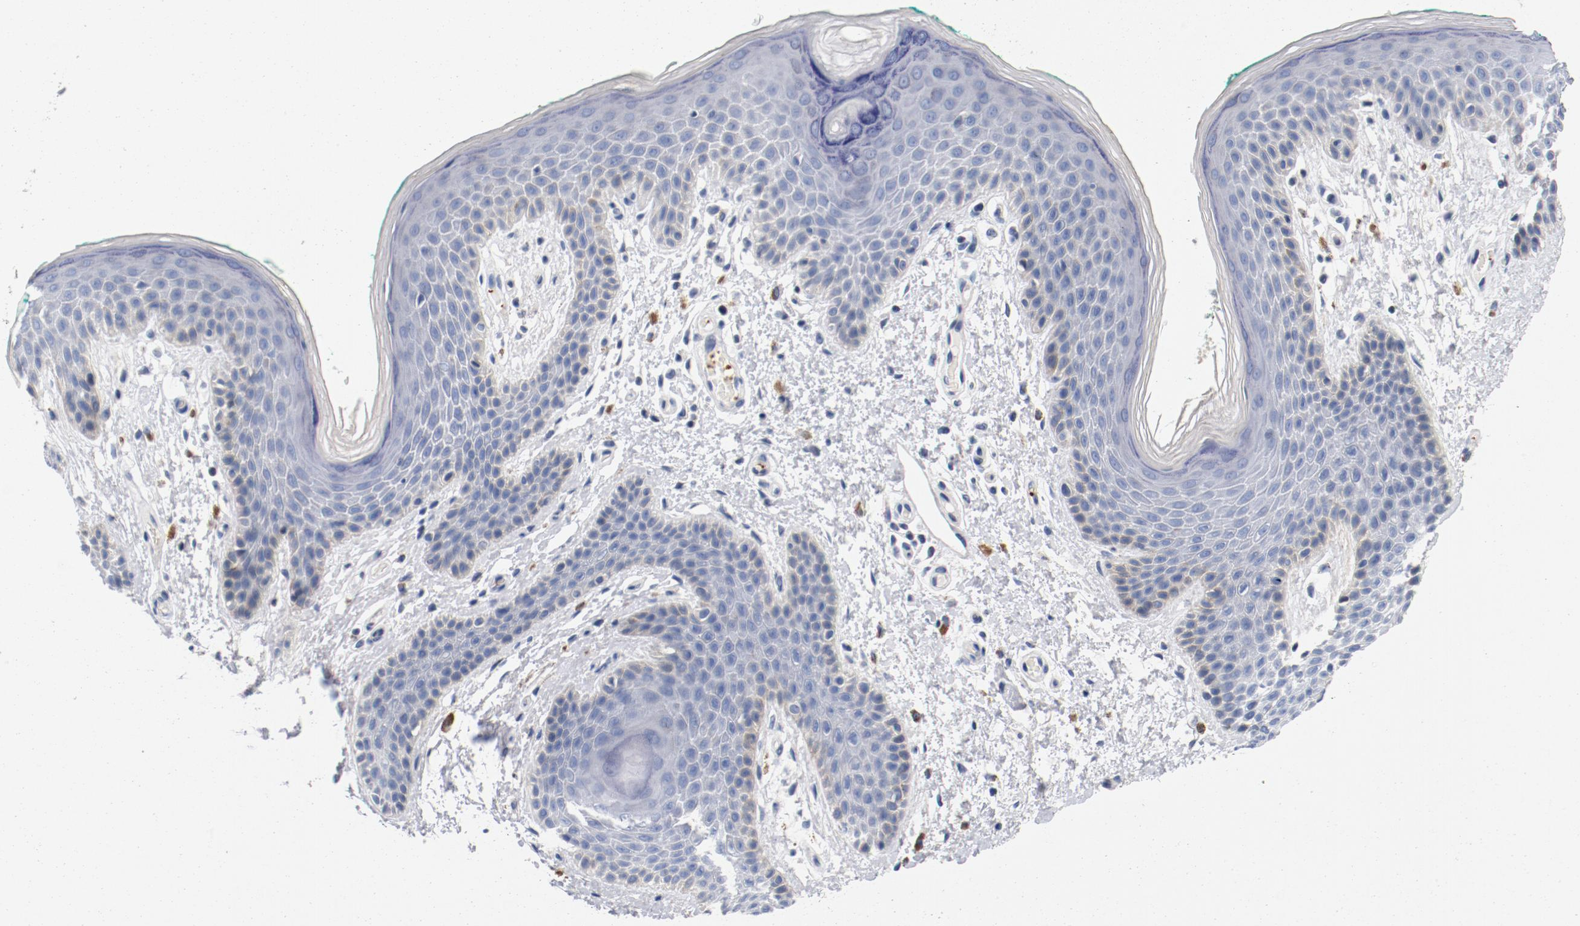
{"staining": {"intensity": "negative", "quantity": "none", "location": "none"}, "tissue": "skin", "cell_type": "Epidermal cells", "image_type": "normal", "snomed": [{"axis": "morphology", "description": "Normal tissue, NOS"}, {"axis": "topography", "description": "Anal"}], "caption": "The photomicrograph shows no significant staining in epidermal cells of skin. Brightfield microscopy of immunohistochemistry stained with DAB (brown) and hematoxylin (blue), captured at high magnification.", "gene": "PIM1", "patient": {"sex": "male", "age": 74}}